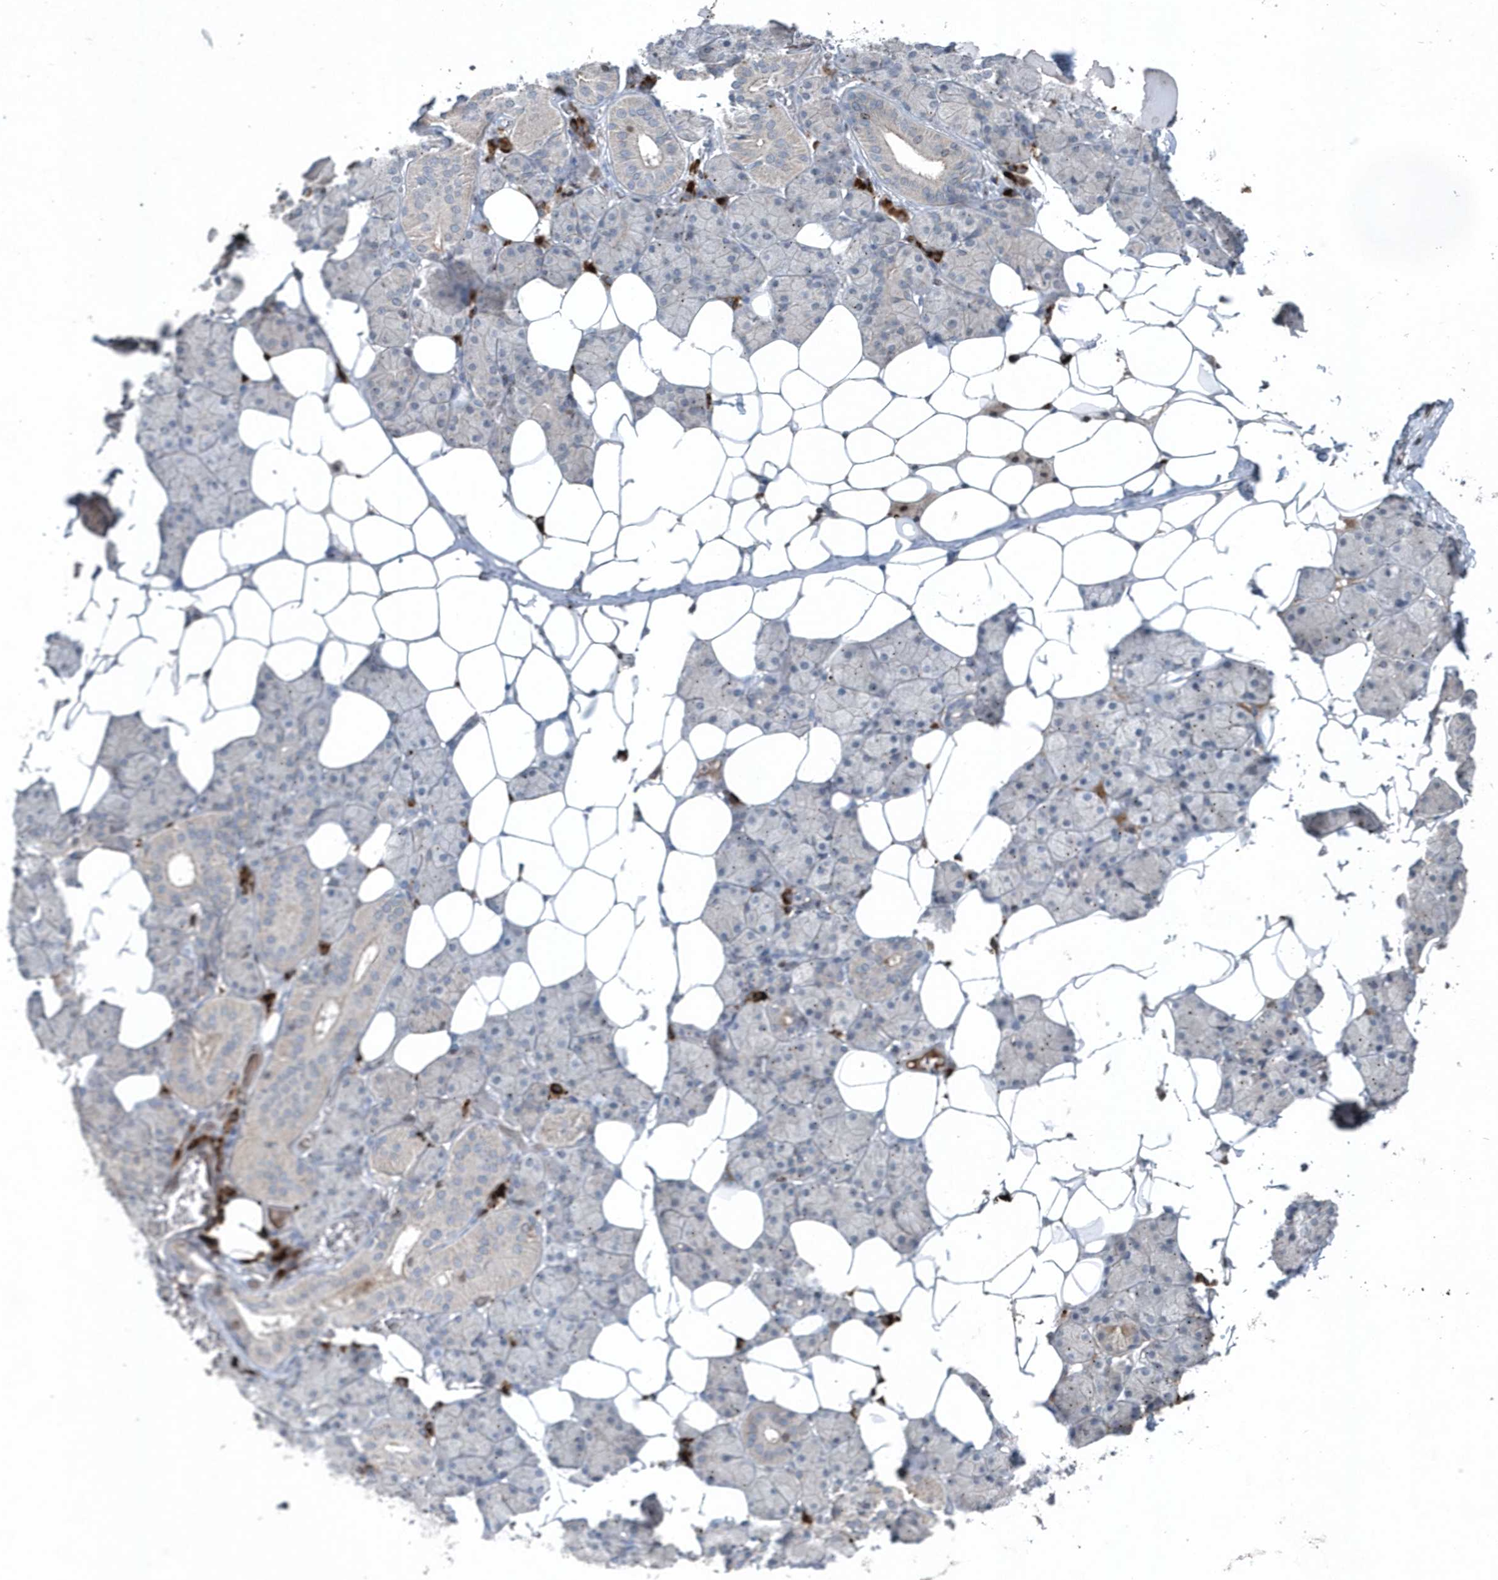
{"staining": {"intensity": "negative", "quantity": "none", "location": "none"}, "tissue": "salivary gland", "cell_type": "Glandular cells", "image_type": "normal", "snomed": [{"axis": "morphology", "description": "Normal tissue, NOS"}, {"axis": "topography", "description": "Salivary gland"}], "caption": "IHC image of benign salivary gland: human salivary gland stained with DAB (3,3'-diaminobenzidine) reveals no significant protein staining in glandular cells.", "gene": "QTRT2", "patient": {"sex": "female", "age": 33}}